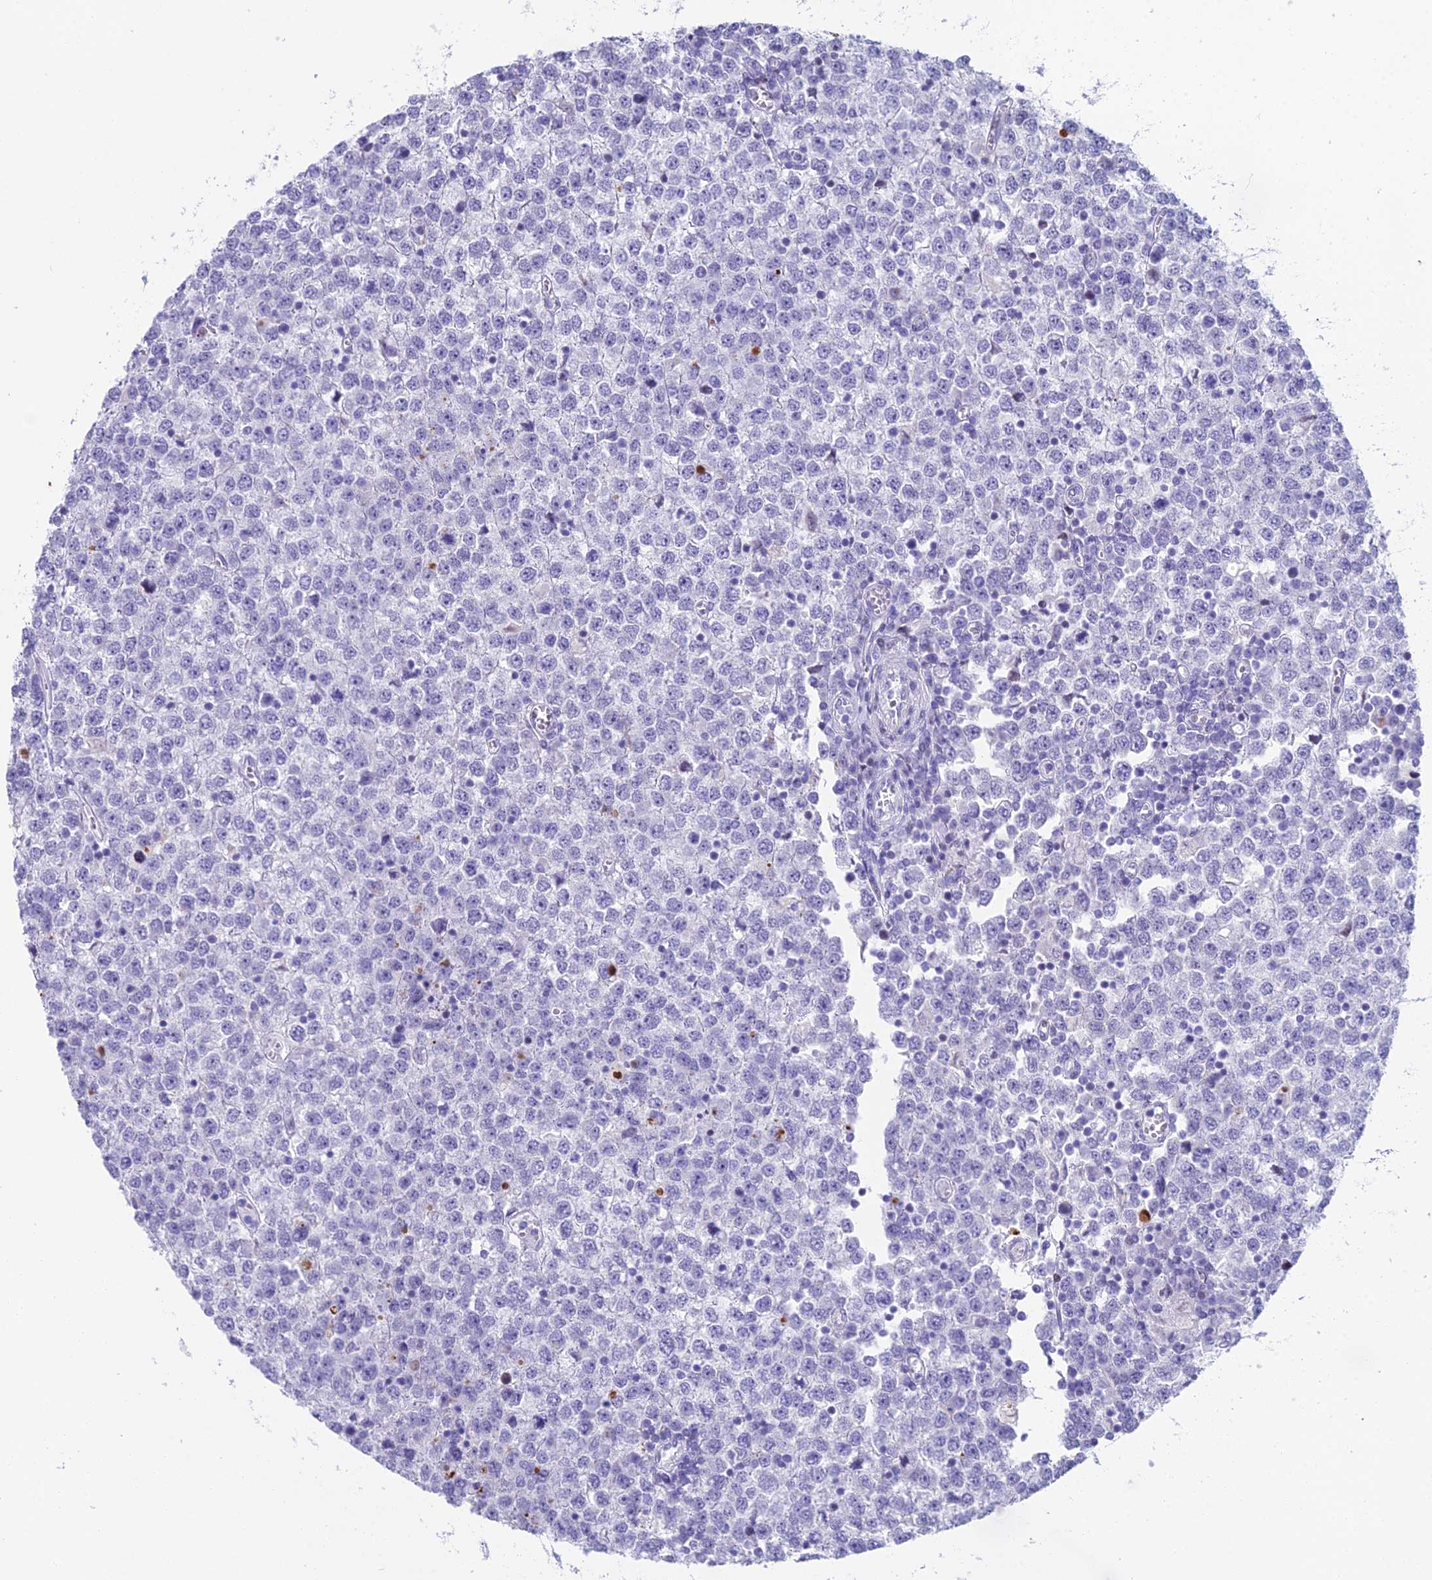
{"staining": {"intensity": "negative", "quantity": "none", "location": "none"}, "tissue": "testis cancer", "cell_type": "Tumor cells", "image_type": "cancer", "snomed": [{"axis": "morphology", "description": "Seminoma, NOS"}, {"axis": "topography", "description": "Testis"}], "caption": "A photomicrograph of human testis seminoma is negative for staining in tumor cells. (DAB IHC visualized using brightfield microscopy, high magnification).", "gene": "CC2D2A", "patient": {"sex": "male", "age": 65}}